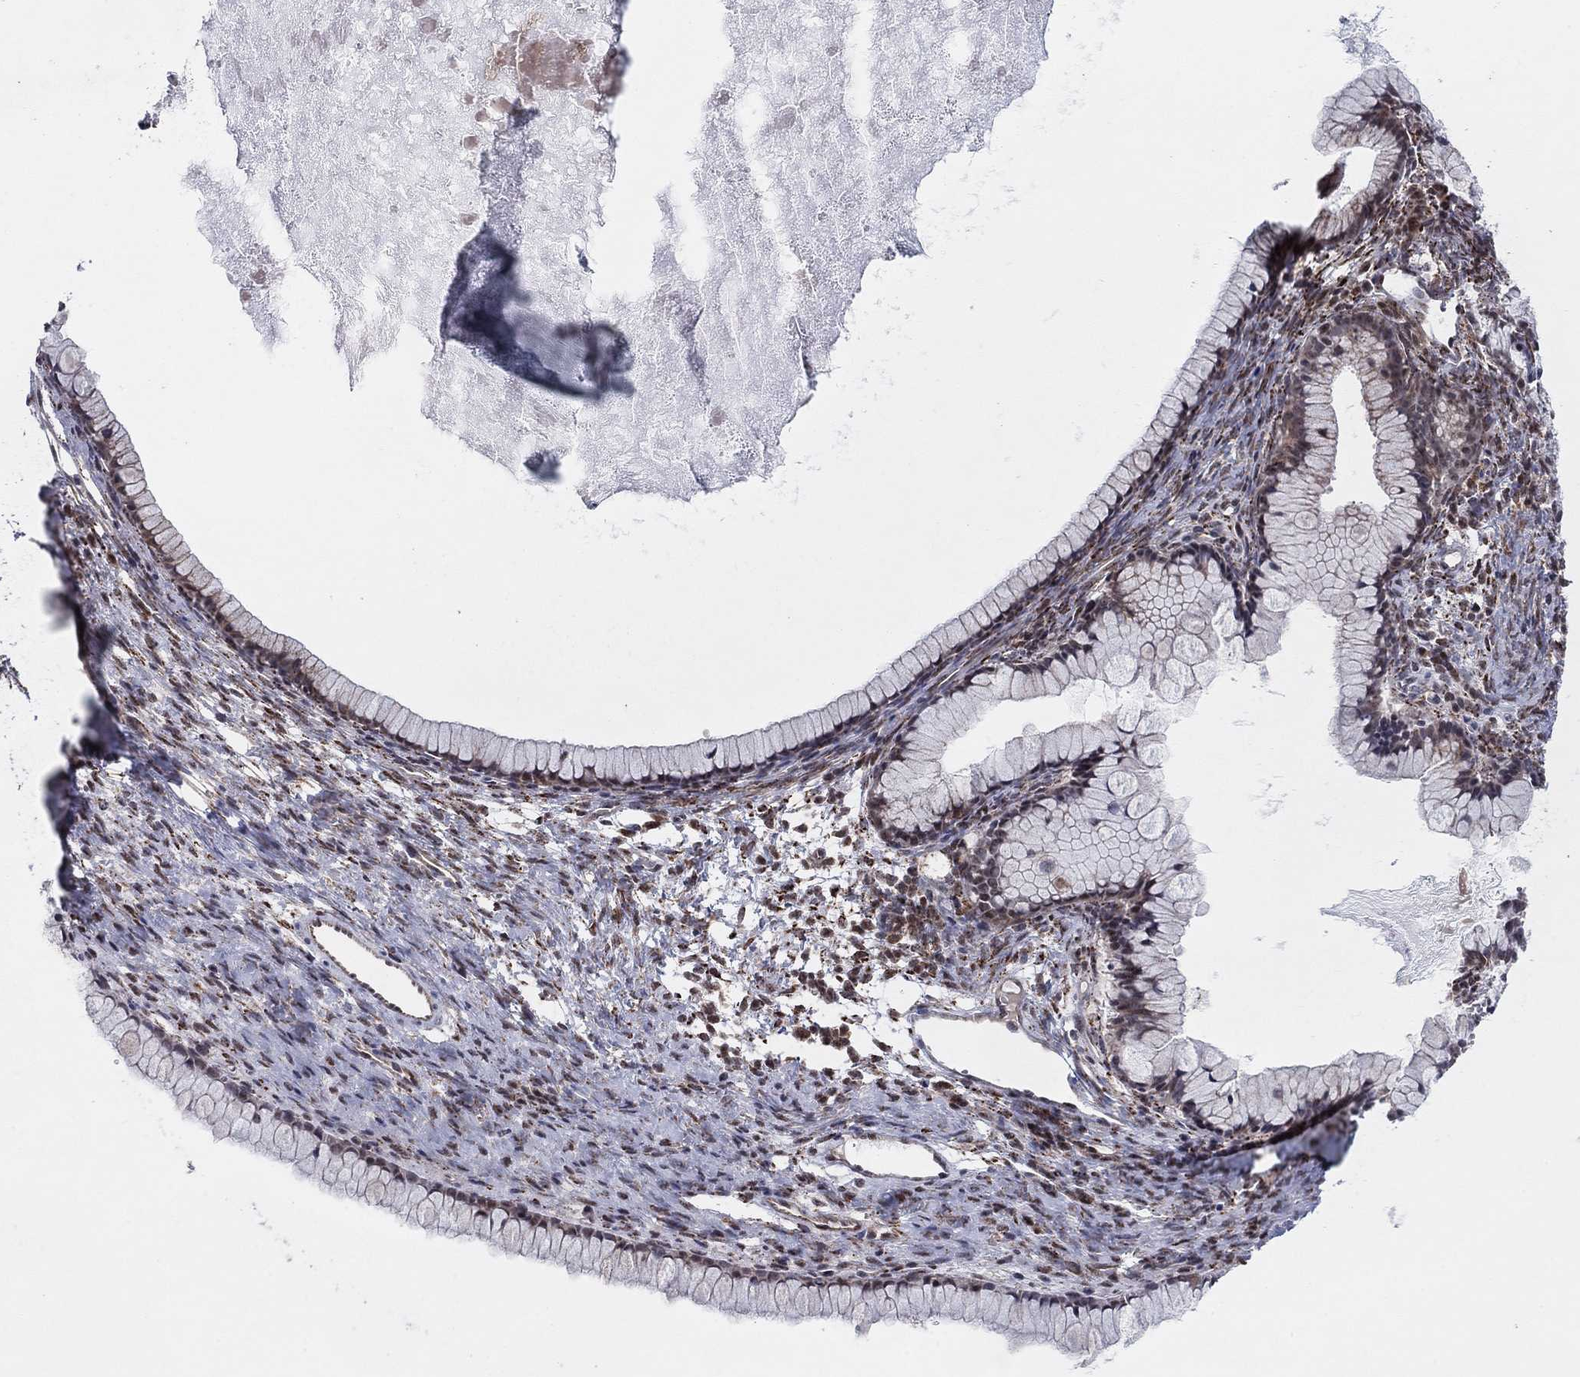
{"staining": {"intensity": "negative", "quantity": "none", "location": "none"}, "tissue": "ovarian cancer", "cell_type": "Tumor cells", "image_type": "cancer", "snomed": [{"axis": "morphology", "description": "Cystadenocarcinoma, mucinous, NOS"}, {"axis": "topography", "description": "Ovary"}], "caption": "DAB immunohistochemical staining of ovarian cancer (mucinous cystadenocarcinoma) exhibits no significant staining in tumor cells.", "gene": "ZNF395", "patient": {"sex": "female", "age": 41}}